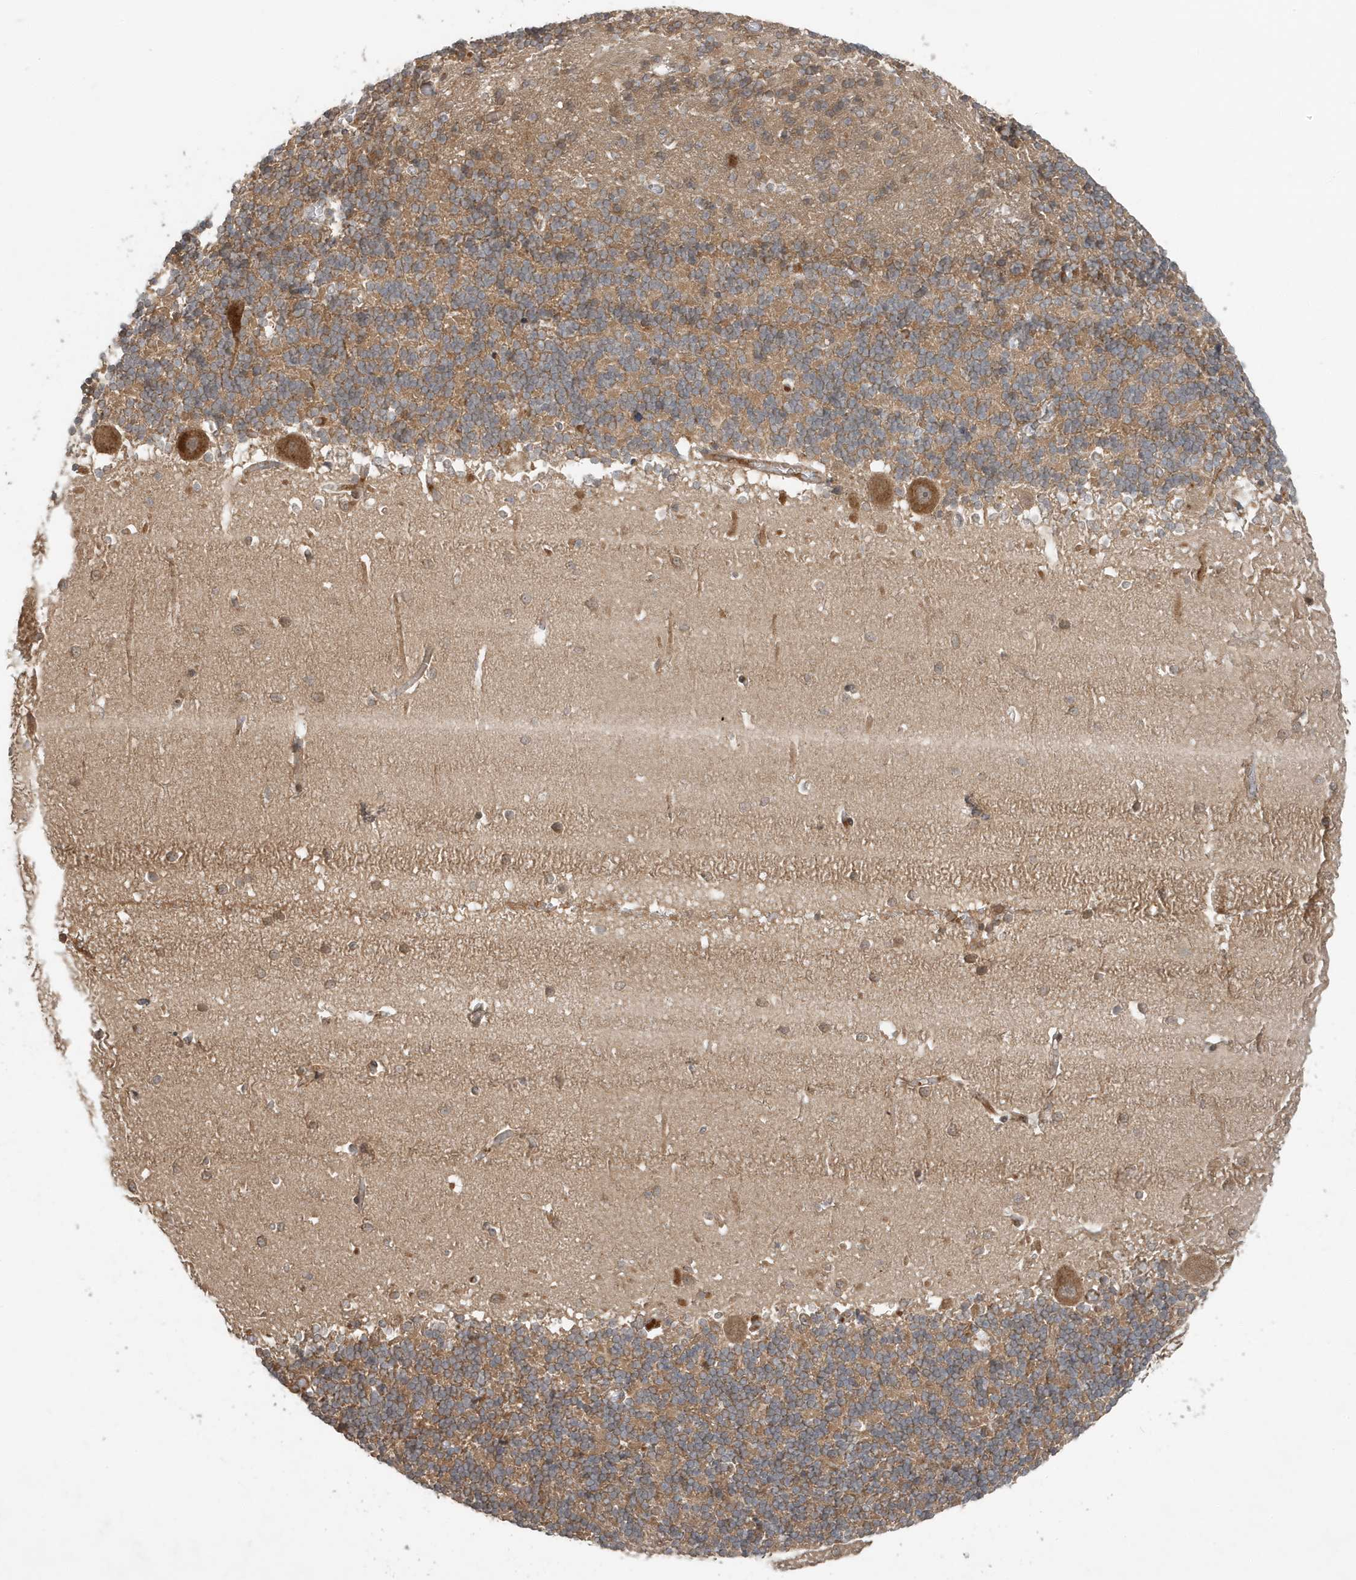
{"staining": {"intensity": "moderate", "quantity": ">75%", "location": "cytoplasmic/membranous"}, "tissue": "cerebellum", "cell_type": "Cells in granular layer", "image_type": "normal", "snomed": [{"axis": "morphology", "description": "Normal tissue, NOS"}, {"axis": "topography", "description": "Cerebellum"}], "caption": "Immunohistochemistry (IHC) image of unremarkable cerebellum: human cerebellum stained using IHC reveals medium levels of moderate protein expression localized specifically in the cytoplasmic/membranous of cells in granular layer, appearing as a cytoplasmic/membranous brown color.", "gene": "ABCB9", "patient": {"sex": "male", "age": 37}}